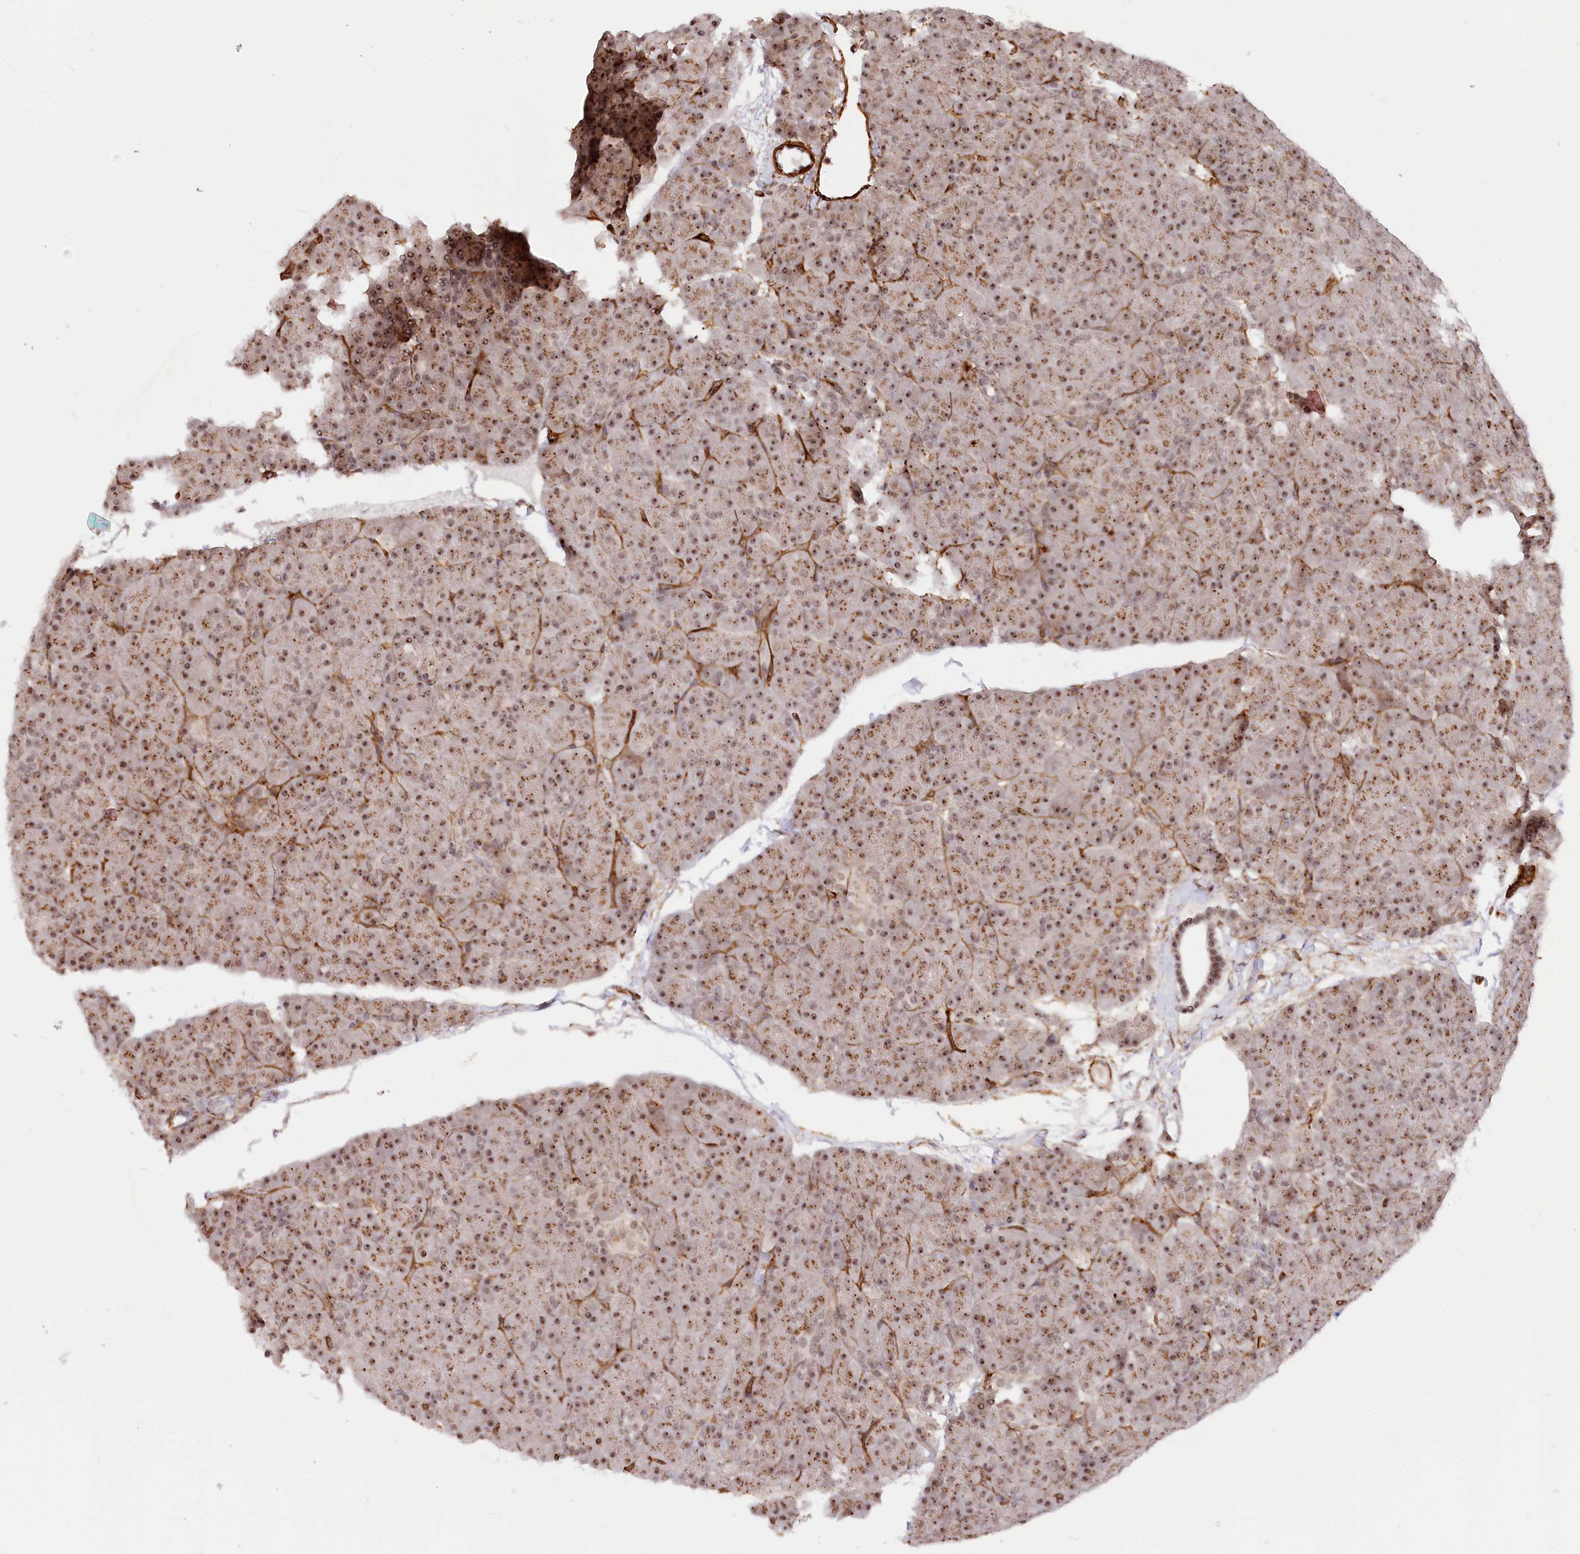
{"staining": {"intensity": "strong", "quantity": "25%-75%", "location": "cytoplasmic/membranous,nuclear"}, "tissue": "pancreas", "cell_type": "Exocrine glandular cells", "image_type": "normal", "snomed": [{"axis": "morphology", "description": "Normal tissue, NOS"}, {"axis": "topography", "description": "Pancreas"}], "caption": "An immunohistochemistry micrograph of normal tissue is shown. Protein staining in brown highlights strong cytoplasmic/membranous,nuclear positivity in pancreas within exocrine glandular cells. The protein of interest is stained brown, and the nuclei are stained in blue (DAB (3,3'-diaminobenzidine) IHC with brightfield microscopy, high magnification).", "gene": "GNL3L", "patient": {"sex": "male", "age": 36}}